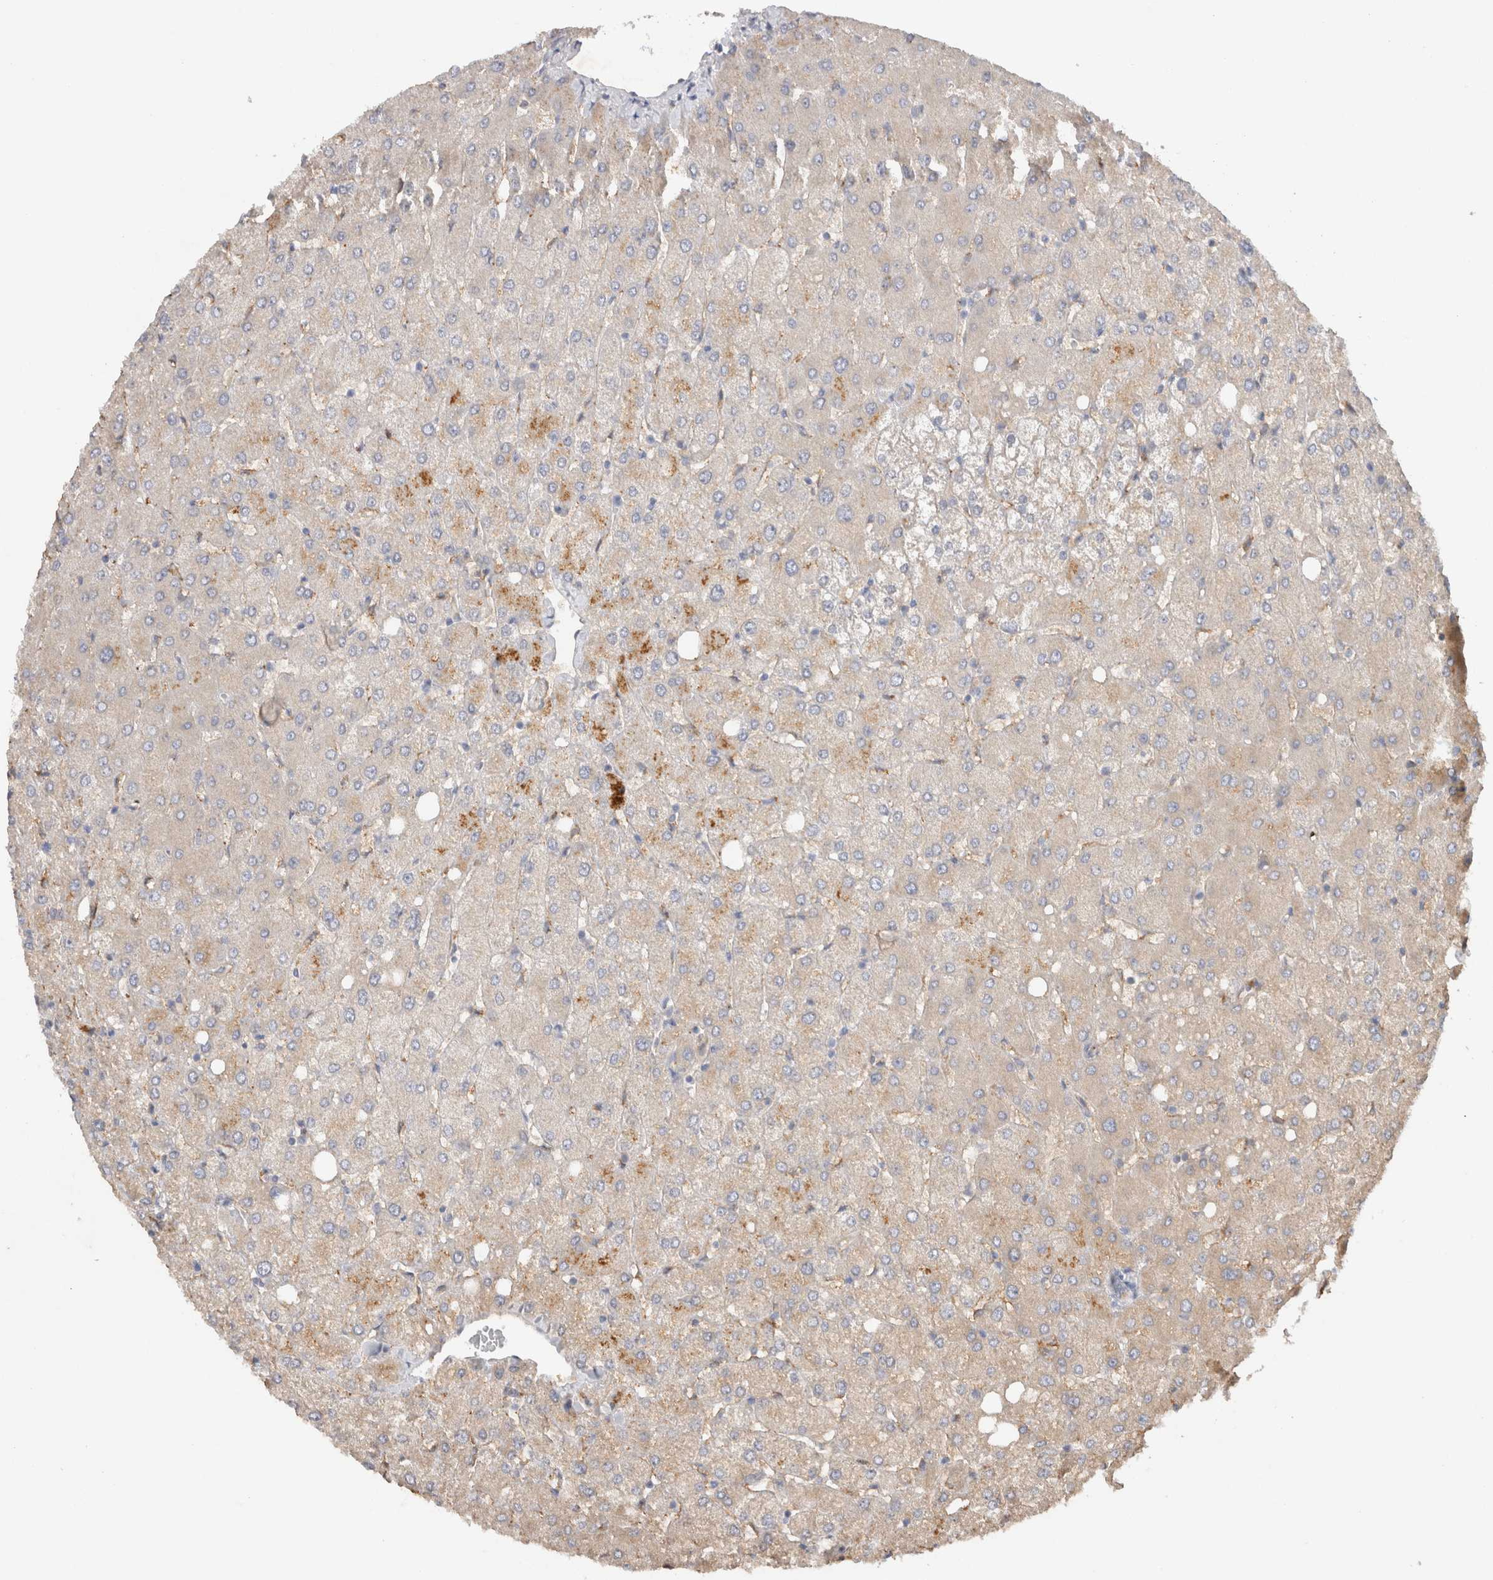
{"staining": {"intensity": "negative", "quantity": "none", "location": "none"}, "tissue": "liver", "cell_type": "Cholangiocytes", "image_type": "normal", "snomed": [{"axis": "morphology", "description": "Normal tissue, NOS"}, {"axis": "topography", "description": "Liver"}], "caption": "Immunohistochemical staining of unremarkable liver demonstrates no significant expression in cholangiocytes. Brightfield microscopy of immunohistochemistry (IHC) stained with DAB (3,3'-diaminobenzidine) (brown) and hematoxylin (blue), captured at high magnification.", "gene": "GAS1", "patient": {"sex": "female", "age": 54}}